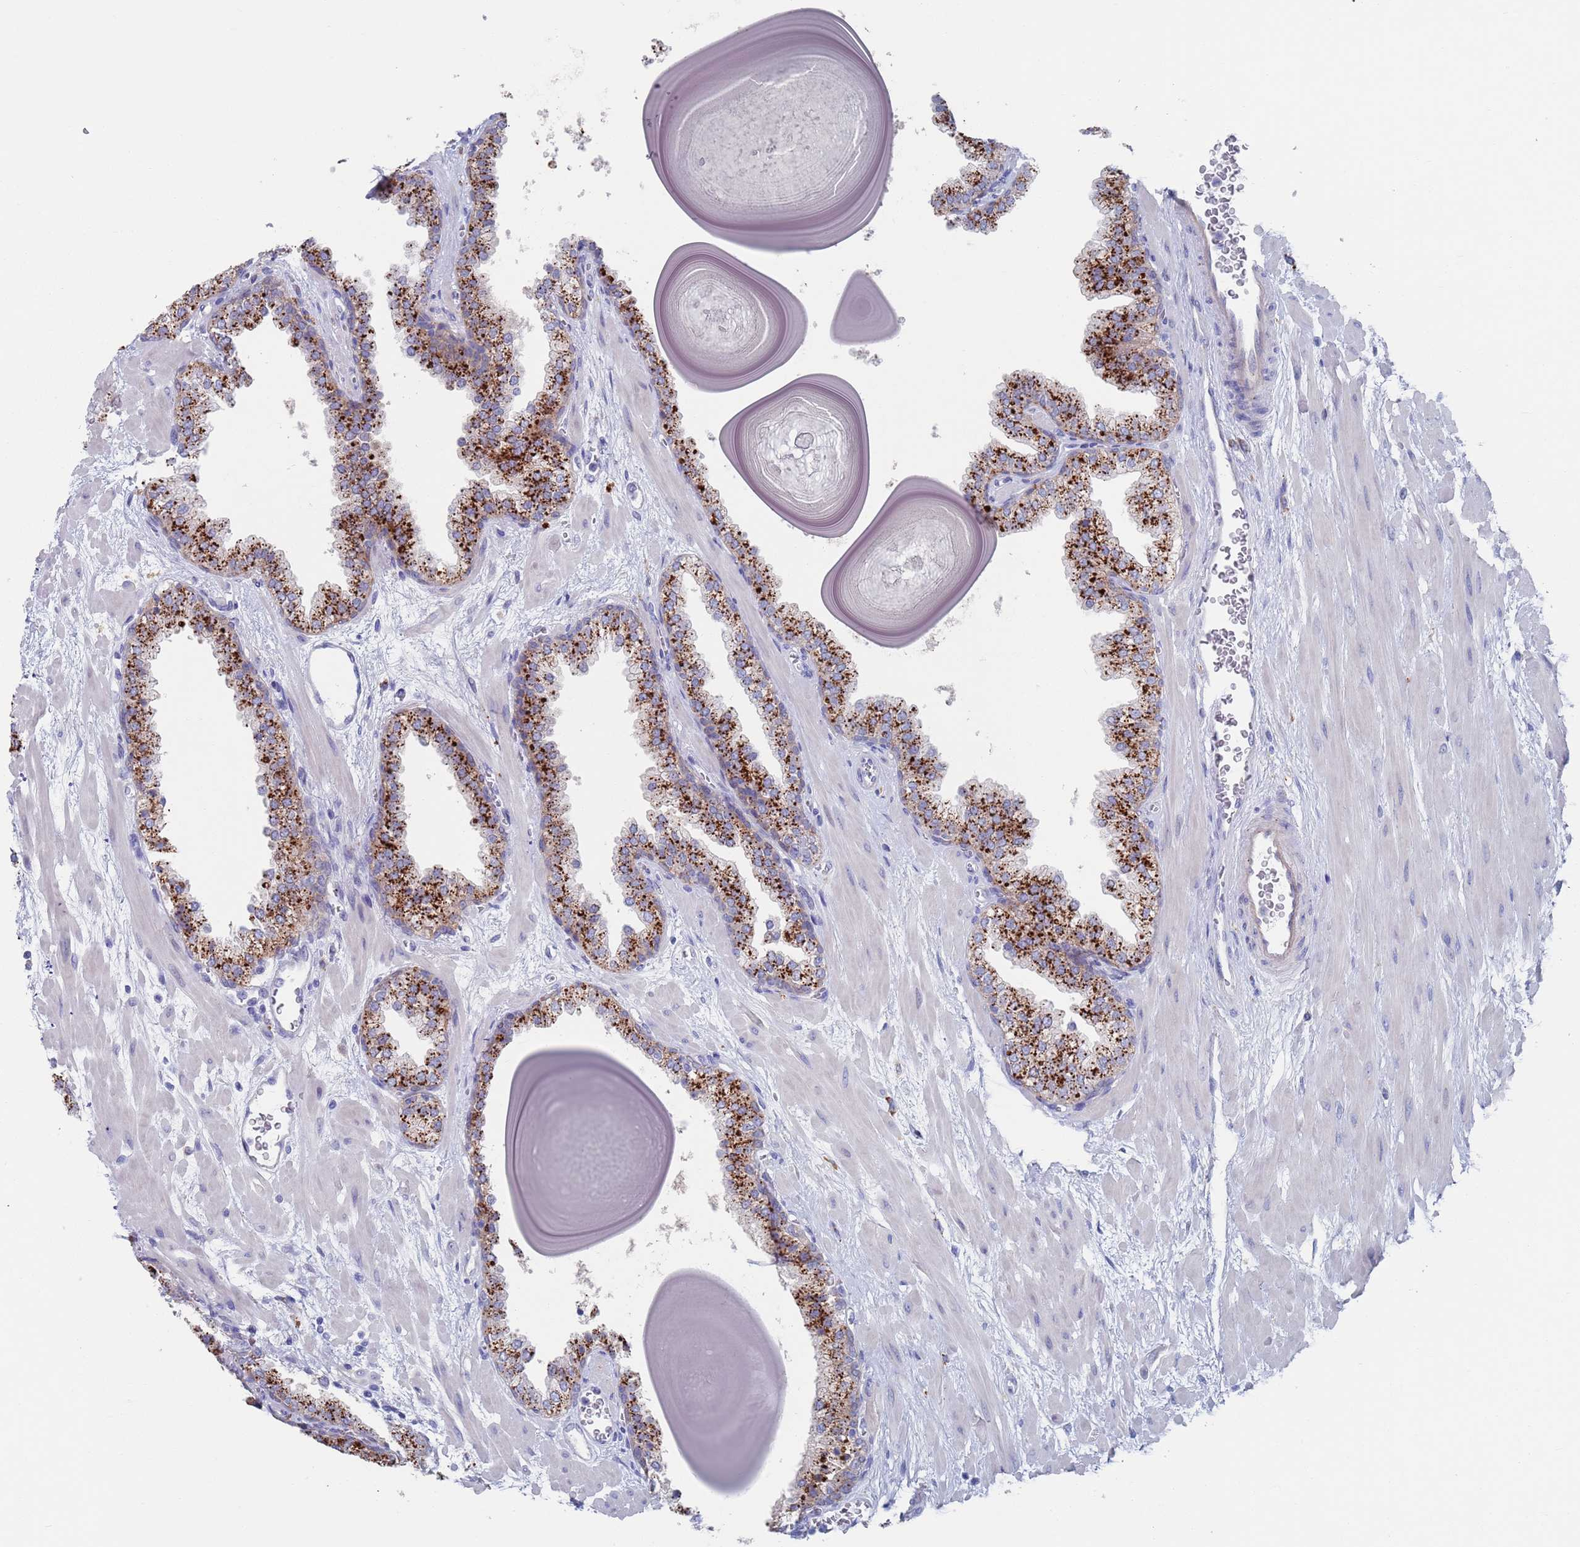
{"staining": {"intensity": "strong", "quantity": ">75%", "location": "cytoplasmic/membranous"}, "tissue": "prostate", "cell_type": "Glandular cells", "image_type": "normal", "snomed": [{"axis": "morphology", "description": "Normal tissue, NOS"}, {"axis": "topography", "description": "Prostate"}], "caption": "Prostate was stained to show a protein in brown. There is high levels of strong cytoplasmic/membranous expression in approximately >75% of glandular cells. (brown staining indicates protein expression, while blue staining denotes nuclei).", "gene": "FUCA1", "patient": {"sex": "male", "age": 48}}